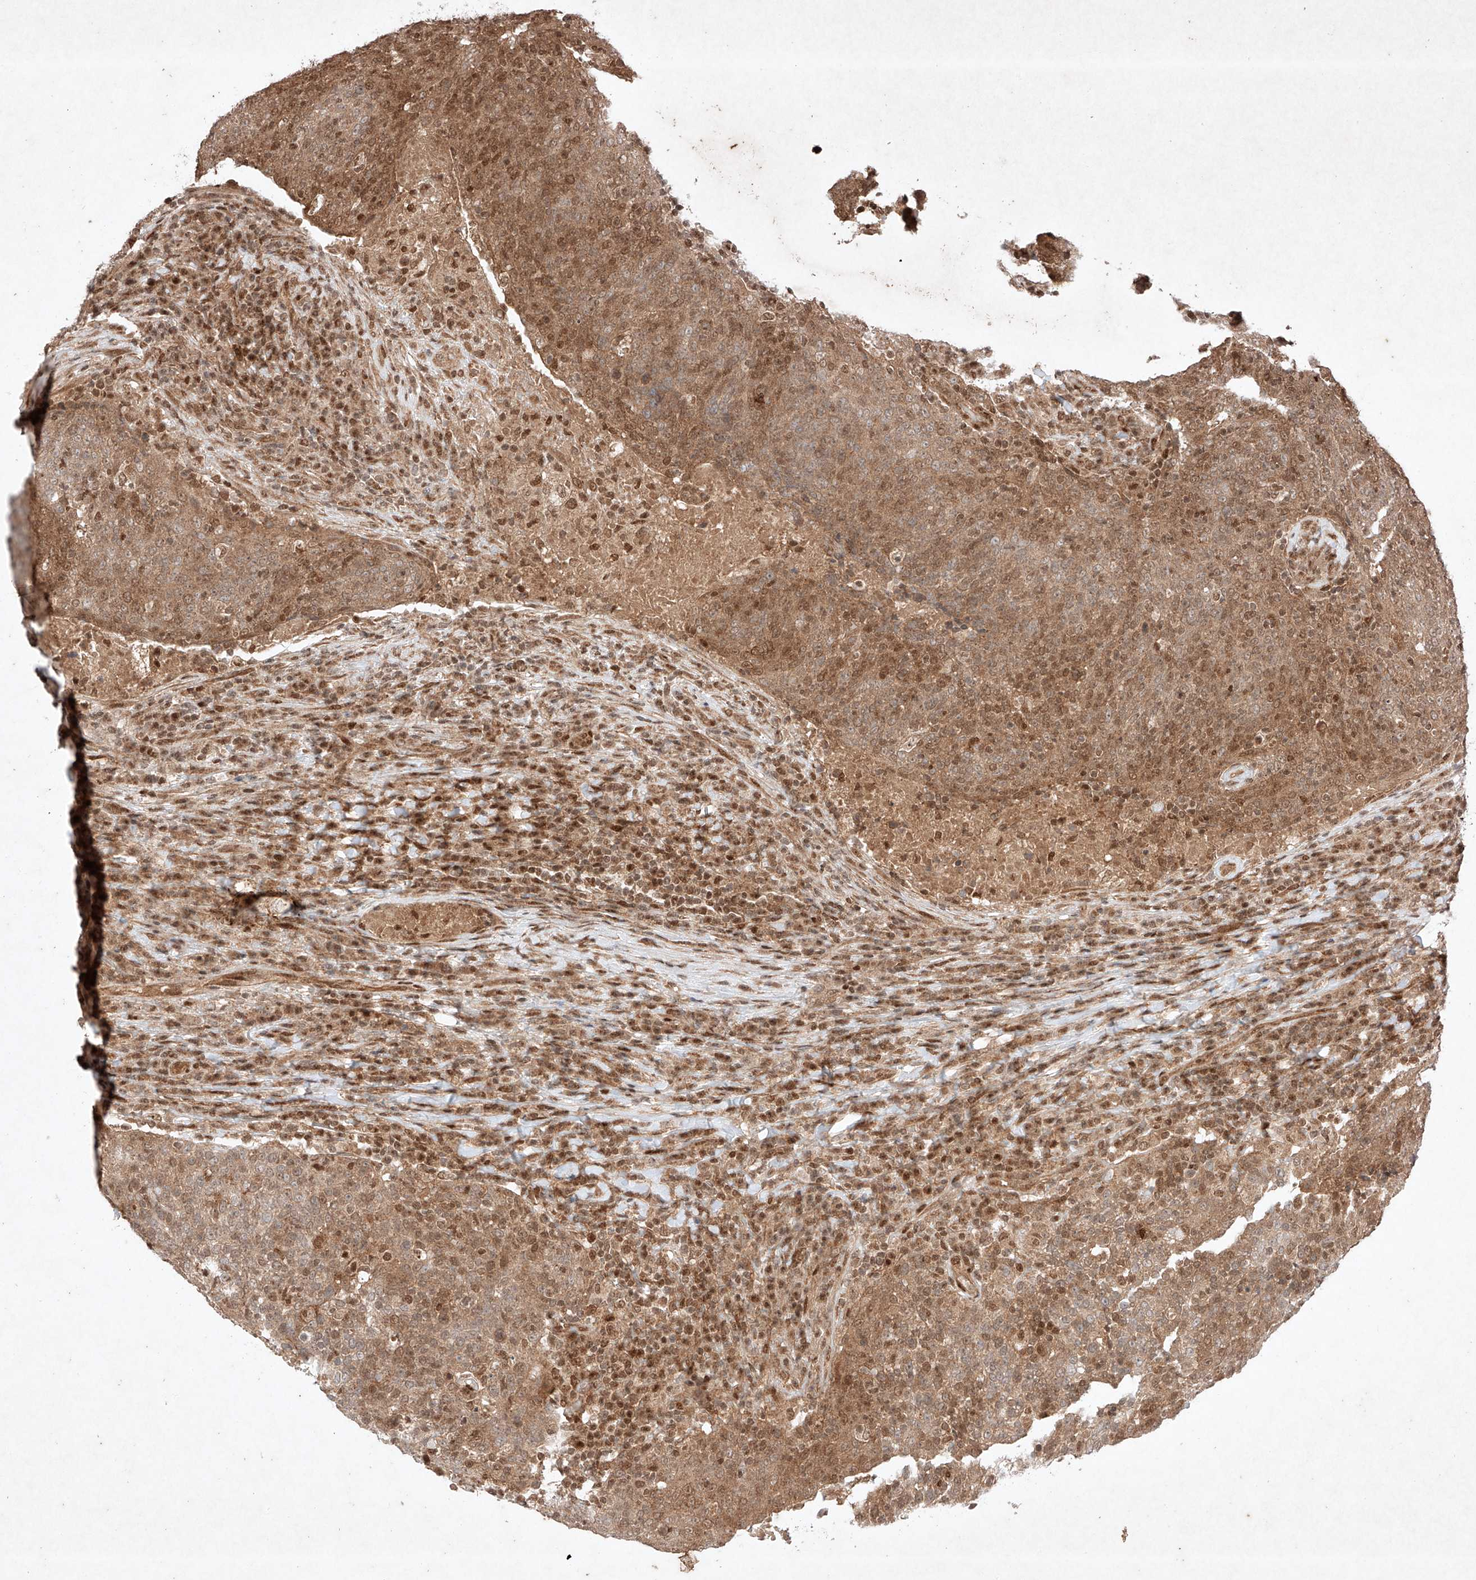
{"staining": {"intensity": "moderate", "quantity": ">75%", "location": "cytoplasmic/membranous,nuclear"}, "tissue": "head and neck cancer", "cell_type": "Tumor cells", "image_type": "cancer", "snomed": [{"axis": "morphology", "description": "Squamous cell carcinoma, NOS"}, {"axis": "morphology", "description": "Squamous cell carcinoma, metastatic, NOS"}, {"axis": "topography", "description": "Lymph node"}, {"axis": "topography", "description": "Head-Neck"}], "caption": "This image shows immunohistochemistry (IHC) staining of human squamous cell carcinoma (head and neck), with medium moderate cytoplasmic/membranous and nuclear expression in about >75% of tumor cells.", "gene": "RNF31", "patient": {"sex": "male", "age": 62}}